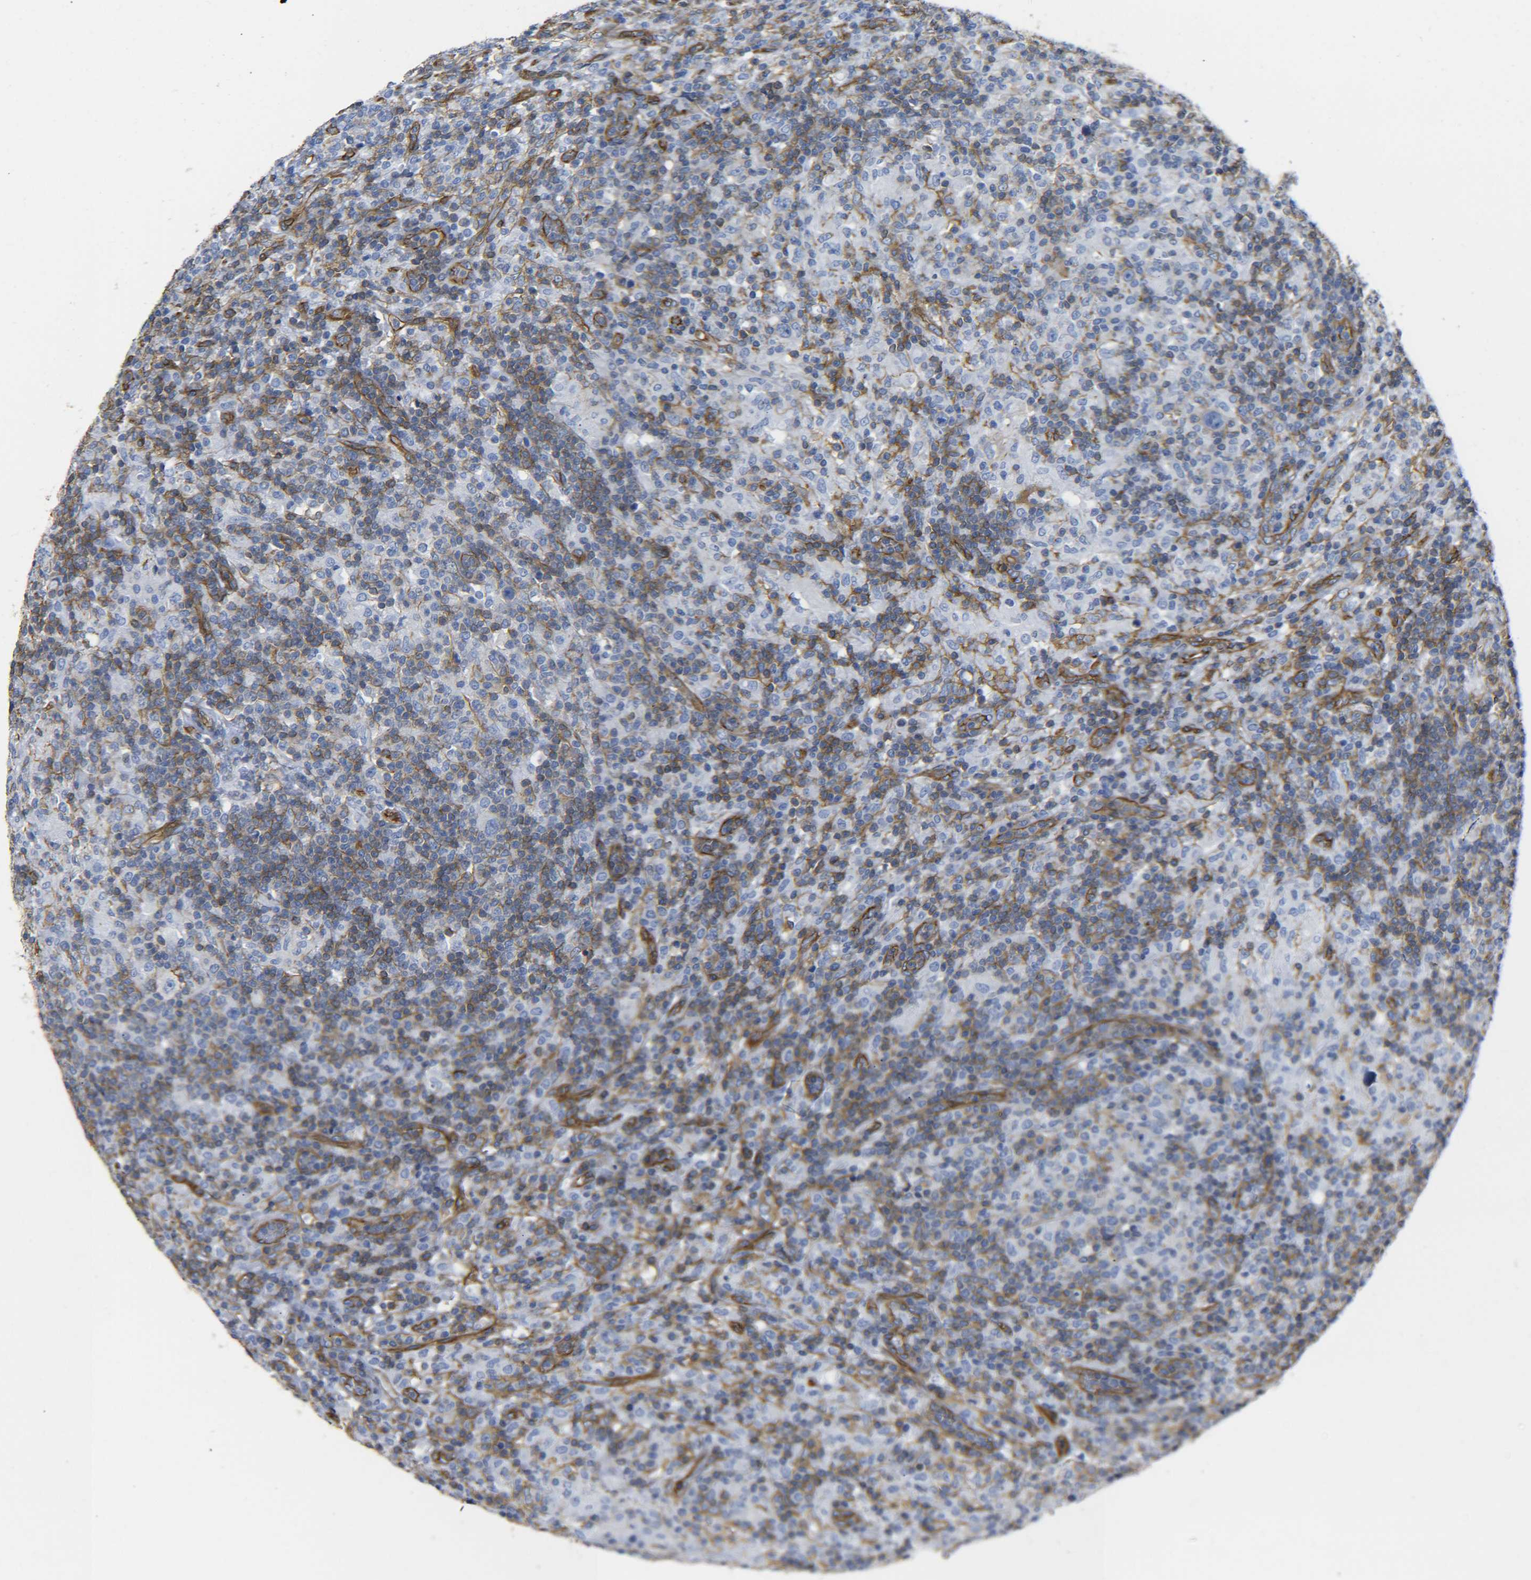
{"staining": {"intensity": "negative", "quantity": "none", "location": "none"}, "tissue": "lymphoma", "cell_type": "Tumor cells", "image_type": "cancer", "snomed": [{"axis": "morphology", "description": "Hodgkin's disease, NOS"}, {"axis": "topography", "description": "Lymph node"}], "caption": "The IHC image has no significant positivity in tumor cells of lymphoma tissue. (Stains: DAB immunohistochemistry (IHC) with hematoxylin counter stain, Microscopy: brightfield microscopy at high magnification).", "gene": "SPTBN1", "patient": {"sex": "male", "age": 70}}